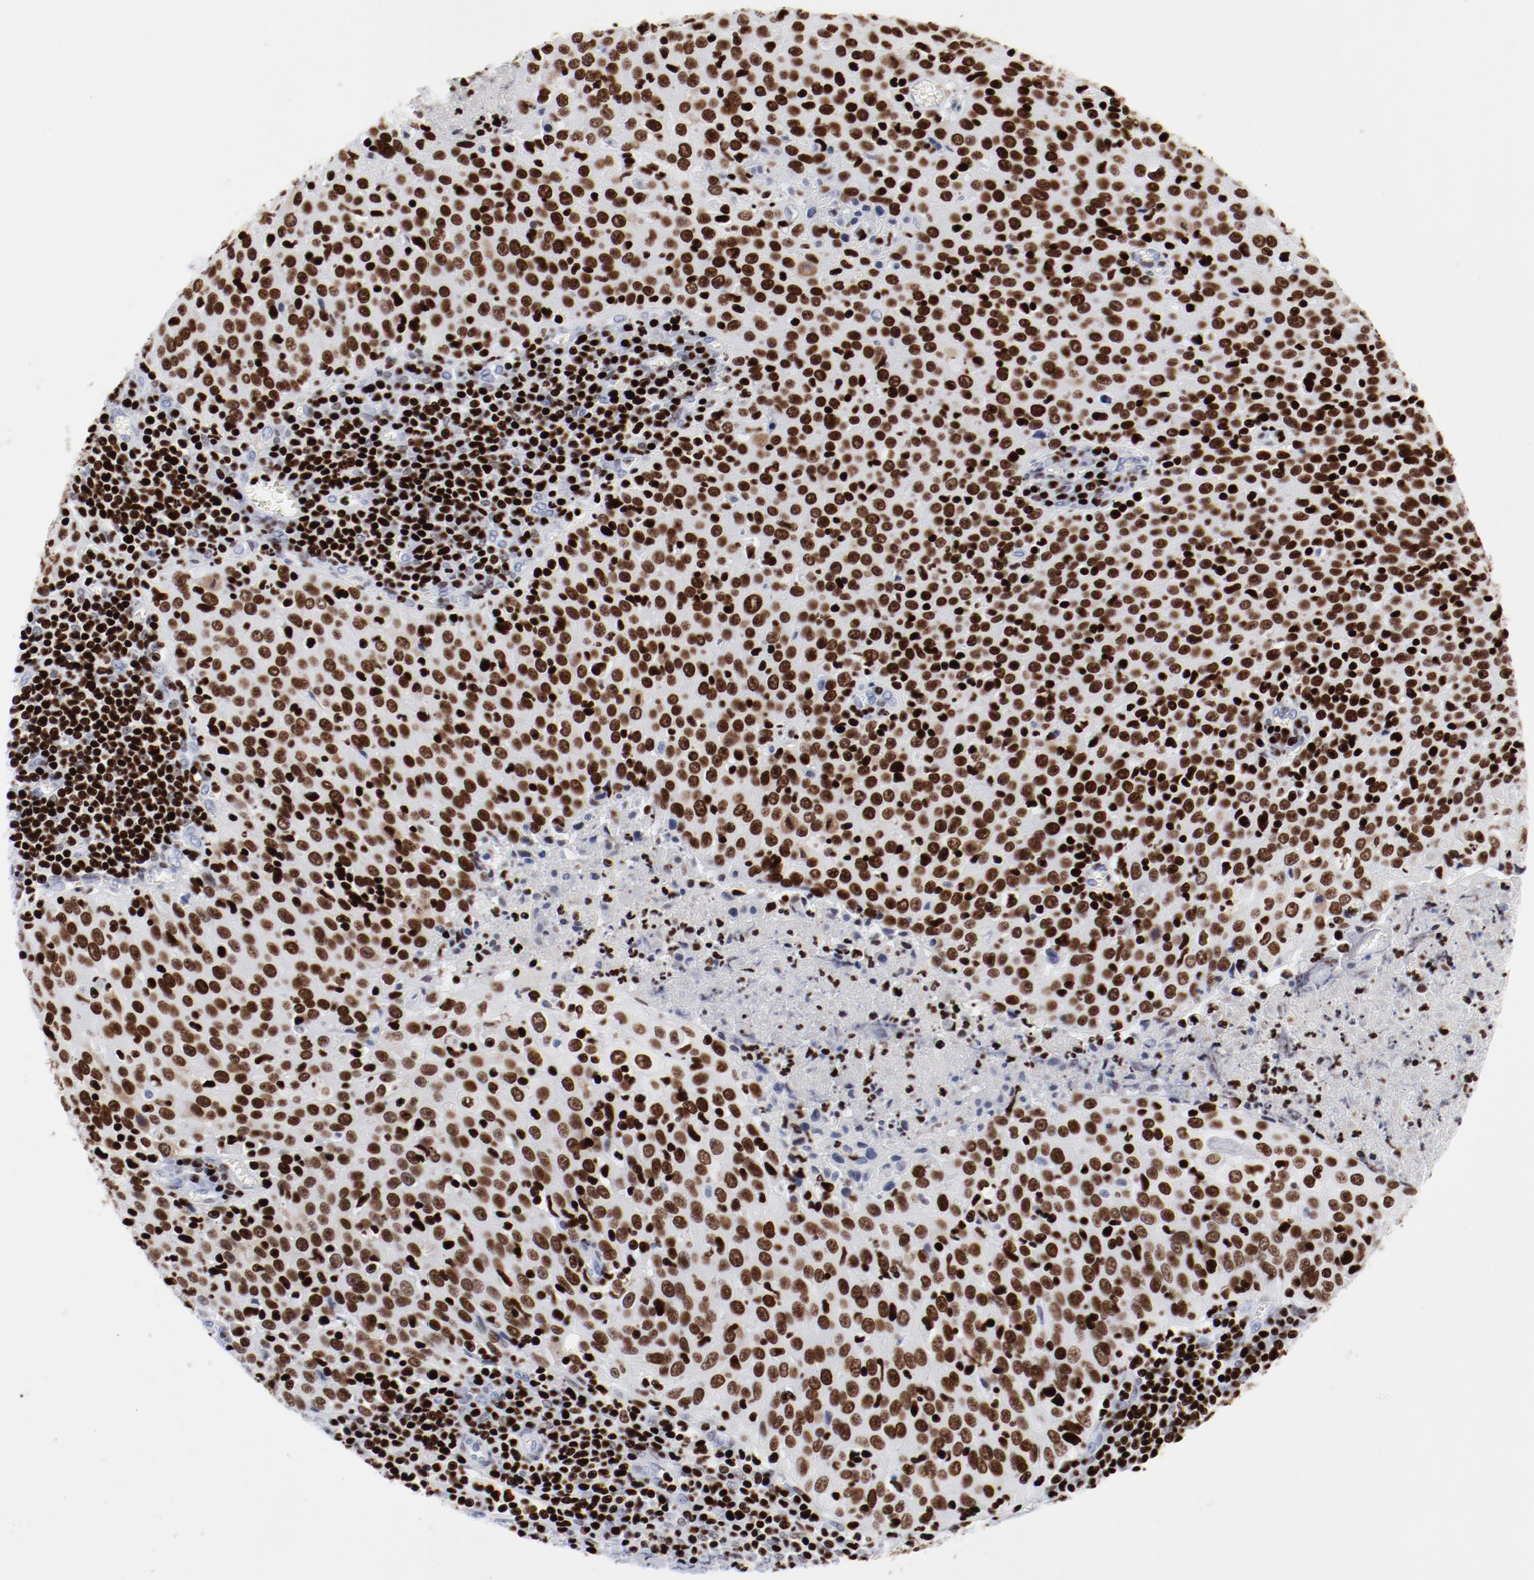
{"staining": {"intensity": "strong", "quantity": ">75%", "location": "nuclear"}, "tissue": "cervical cancer", "cell_type": "Tumor cells", "image_type": "cancer", "snomed": [{"axis": "morphology", "description": "Squamous cell carcinoma, NOS"}, {"axis": "topography", "description": "Cervix"}], "caption": "Immunohistochemistry (IHC) staining of cervical cancer, which displays high levels of strong nuclear expression in approximately >75% of tumor cells indicating strong nuclear protein positivity. The staining was performed using DAB (brown) for protein detection and nuclei were counterstained in hematoxylin (blue).", "gene": "SMARCC2", "patient": {"sex": "female", "age": 27}}